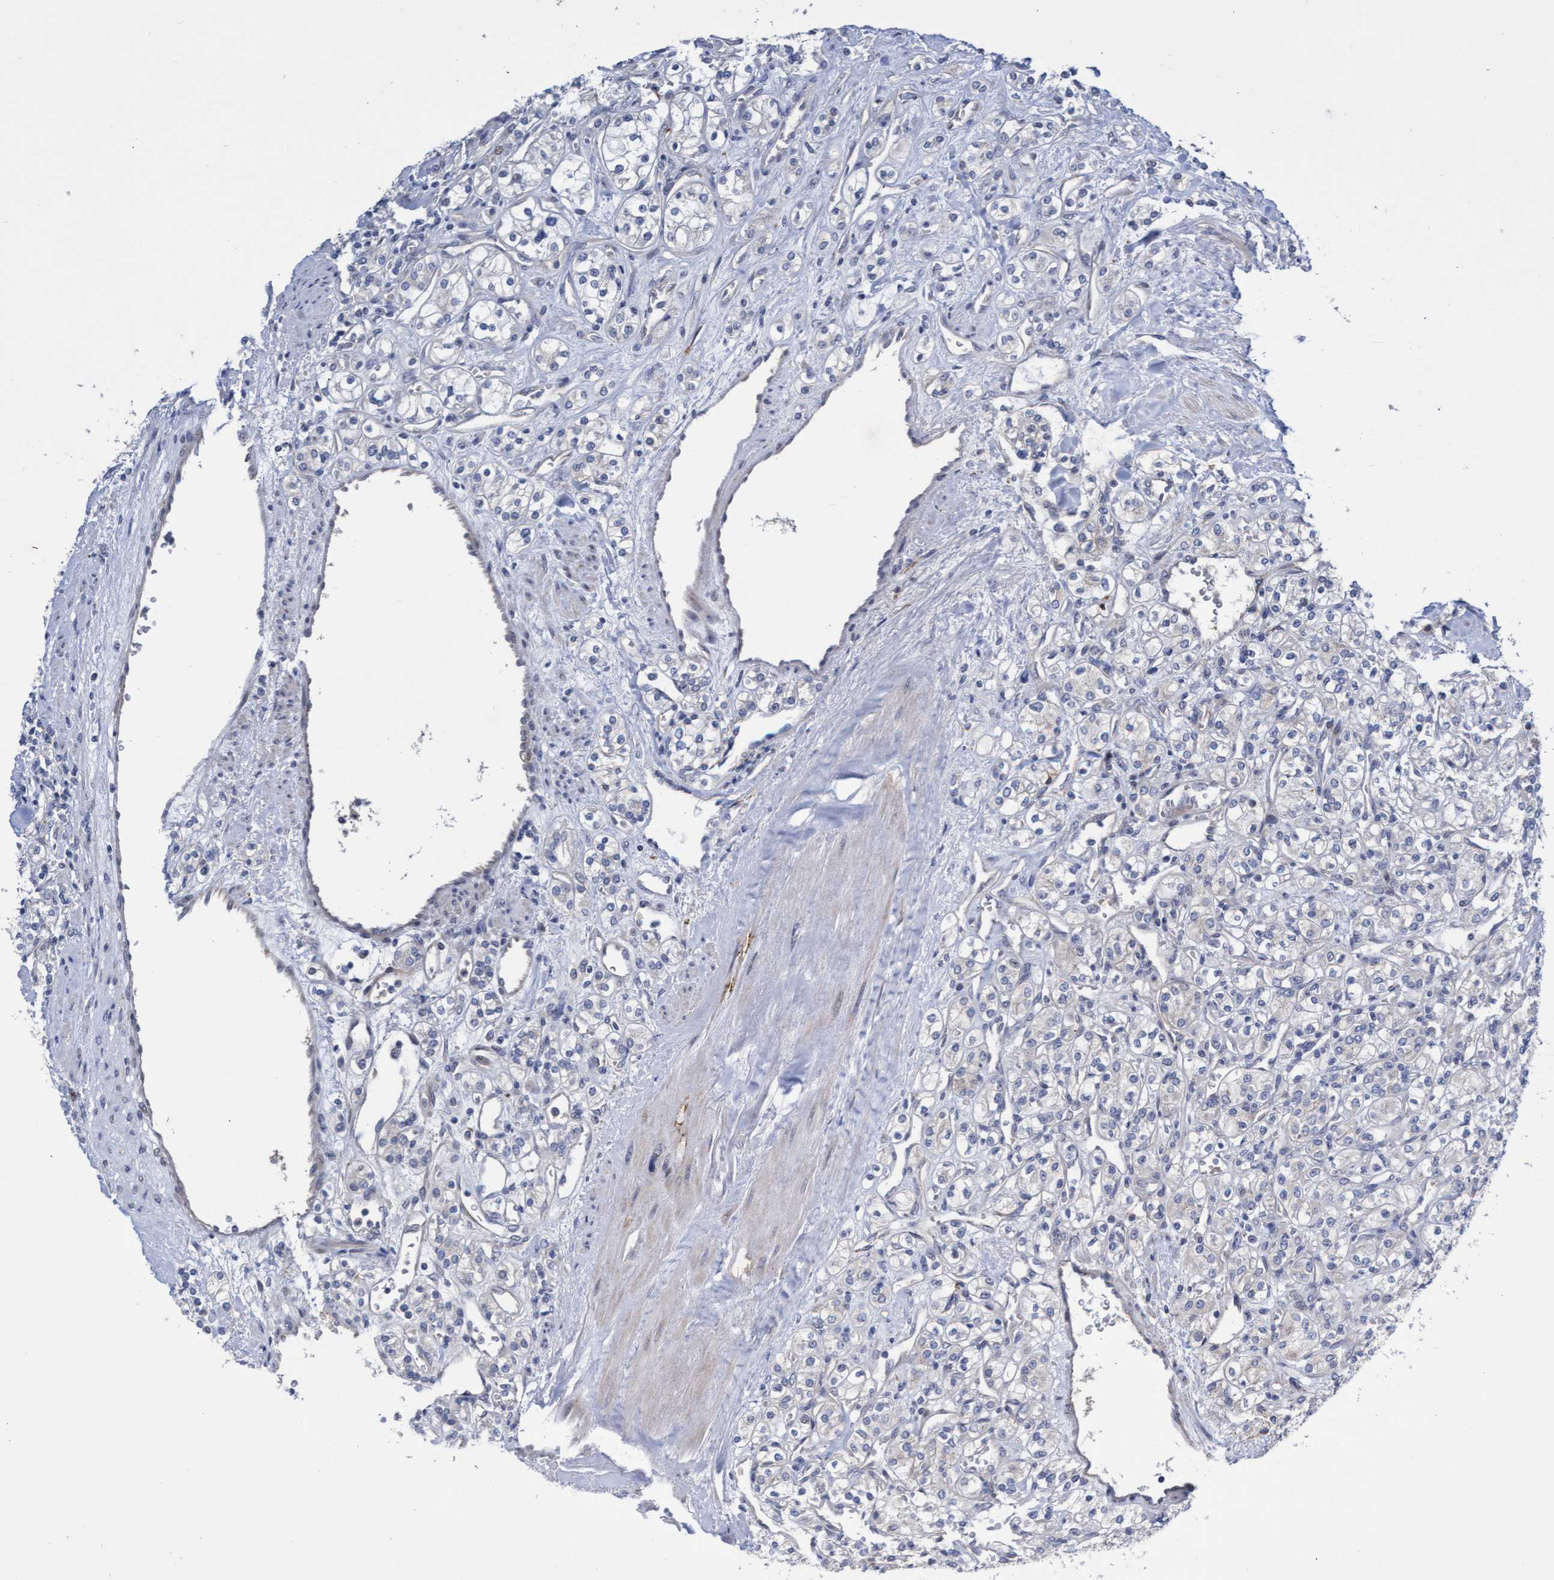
{"staining": {"intensity": "negative", "quantity": "none", "location": "none"}, "tissue": "renal cancer", "cell_type": "Tumor cells", "image_type": "cancer", "snomed": [{"axis": "morphology", "description": "Adenocarcinoma, NOS"}, {"axis": "topography", "description": "Kidney"}], "caption": "Immunohistochemistry (IHC) of human adenocarcinoma (renal) exhibits no staining in tumor cells. Nuclei are stained in blue.", "gene": "ABCF2", "patient": {"sex": "male", "age": 77}}